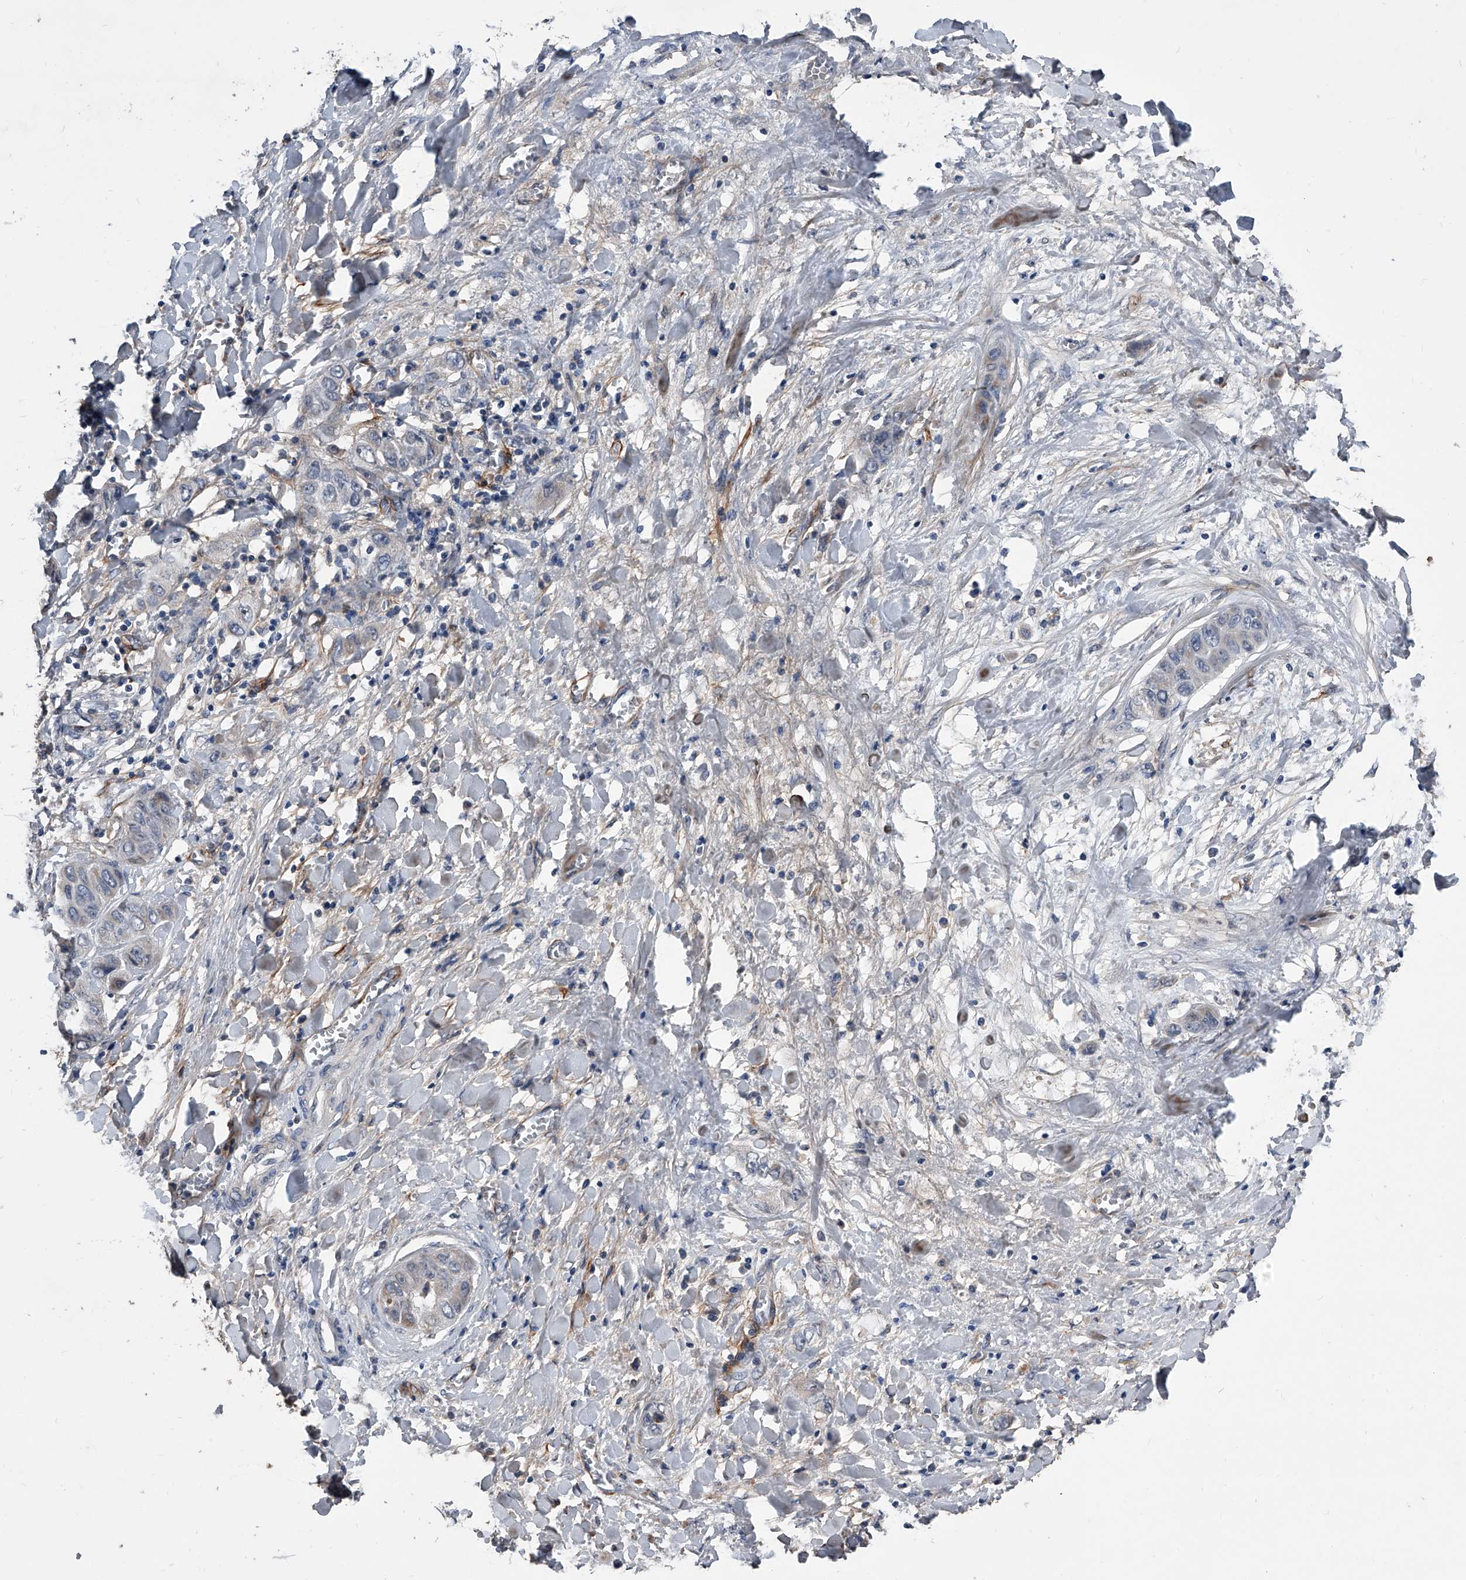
{"staining": {"intensity": "negative", "quantity": "none", "location": "none"}, "tissue": "liver cancer", "cell_type": "Tumor cells", "image_type": "cancer", "snomed": [{"axis": "morphology", "description": "Cholangiocarcinoma"}, {"axis": "topography", "description": "Liver"}], "caption": "The histopathology image demonstrates no significant expression in tumor cells of liver cancer (cholangiocarcinoma).", "gene": "PHACTR1", "patient": {"sex": "female", "age": 52}}